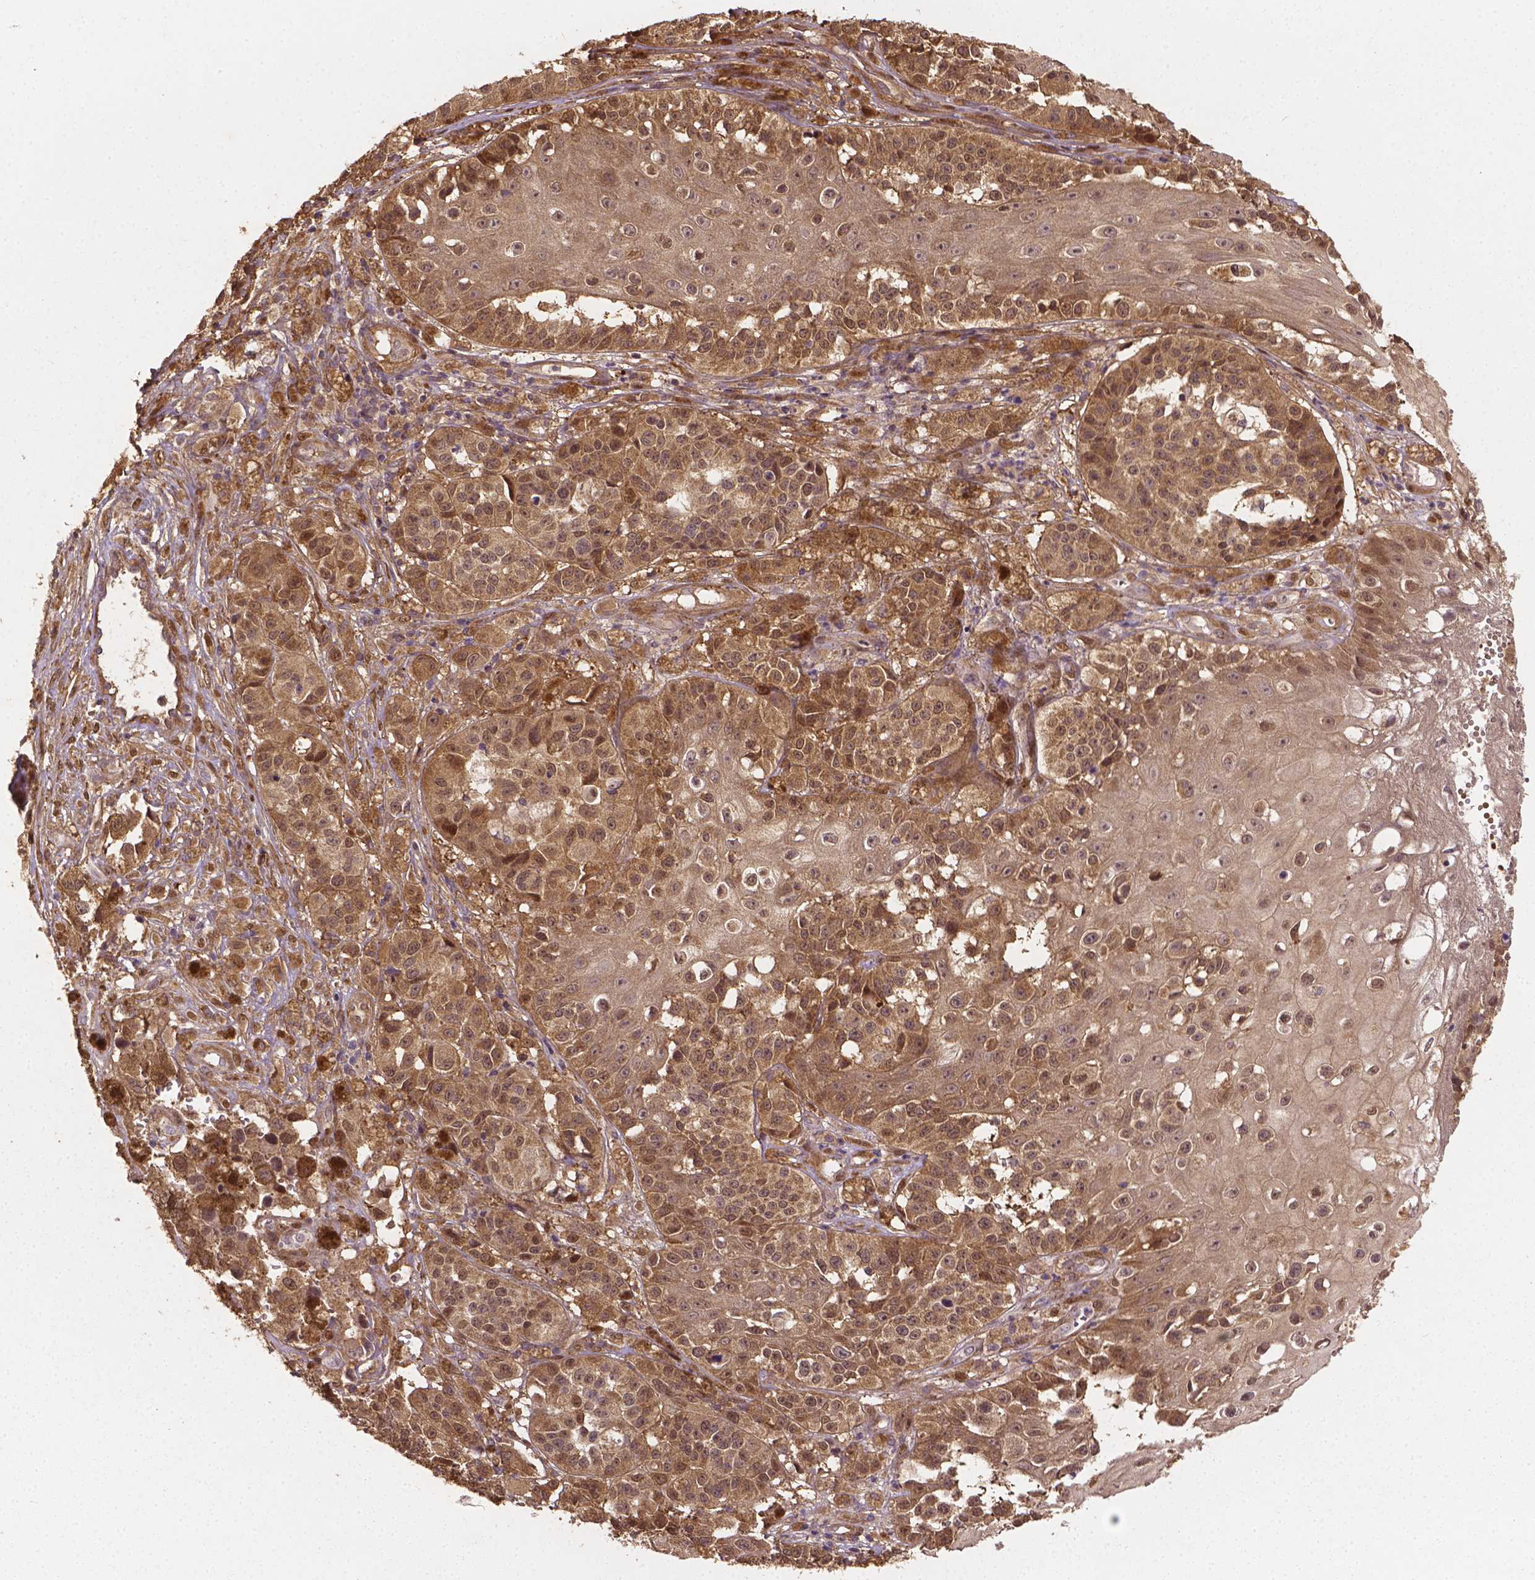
{"staining": {"intensity": "moderate", "quantity": ">75%", "location": "cytoplasmic/membranous,nuclear"}, "tissue": "melanoma", "cell_type": "Tumor cells", "image_type": "cancer", "snomed": [{"axis": "morphology", "description": "Malignant melanoma, NOS"}, {"axis": "topography", "description": "Skin"}], "caption": "Immunohistochemistry (IHC) micrograph of neoplastic tissue: malignant melanoma stained using IHC demonstrates medium levels of moderate protein expression localized specifically in the cytoplasmic/membranous and nuclear of tumor cells, appearing as a cytoplasmic/membranous and nuclear brown color.", "gene": "YAP1", "patient": {"sex": "female", "age": 58}}